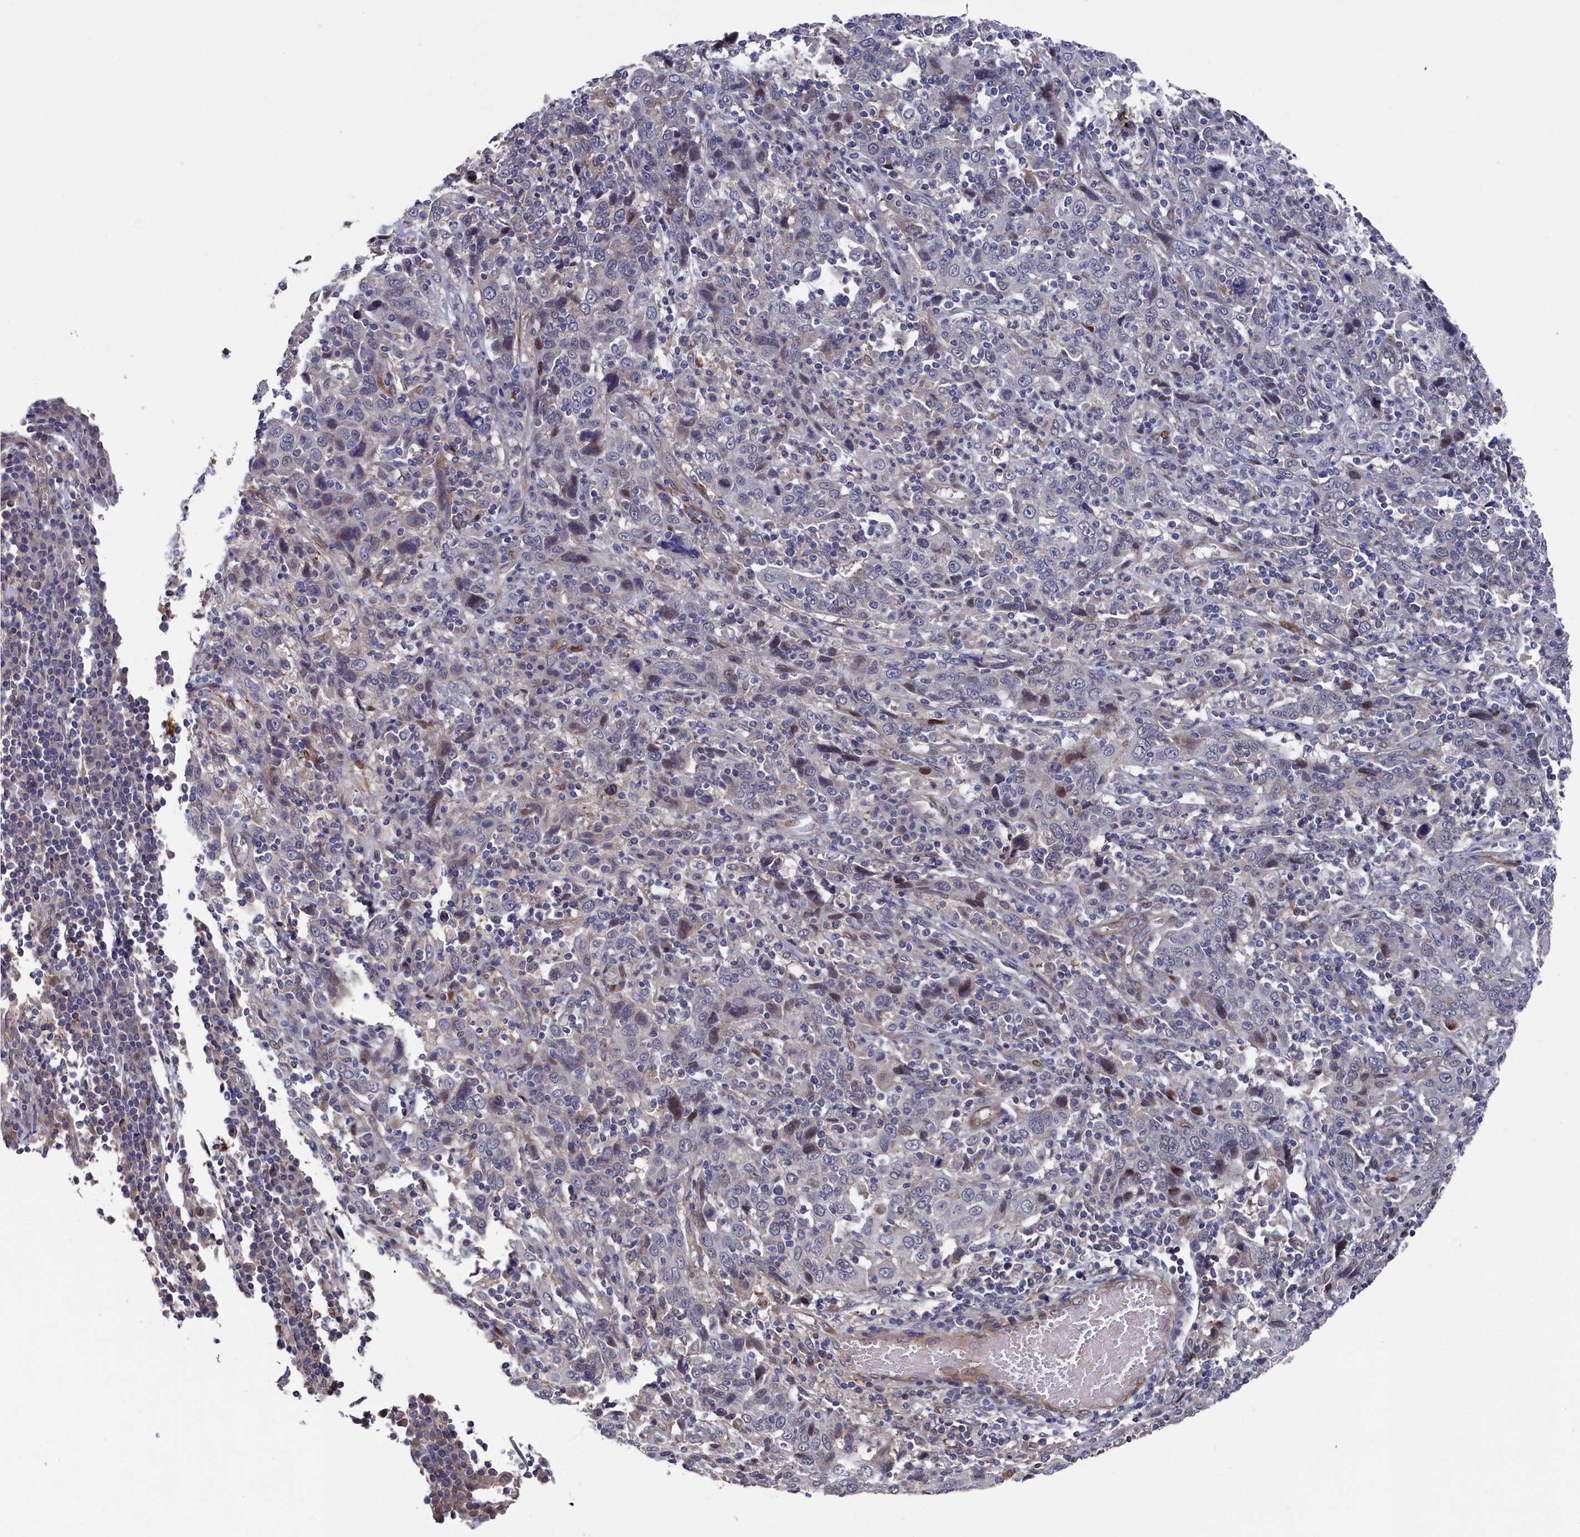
{"staining": {"intensity": "negative", "quantity": "none", "location": "none"}, "tissue": "cervical cancer", "cell_type": "Tumor cells", "image_type": "cancer", "snomed": [{"axis": "morphology", "description": "Squamous cell carcinoma, NOS"}, {"axis": "topography", "description": "Cervix"}], "caption": "Tumor cells are negative for protein expression in human cervical cancer (squamous cell carcinoma).", "gene": "ZNF891", "patient": {"sex": "female", "age": 46}}